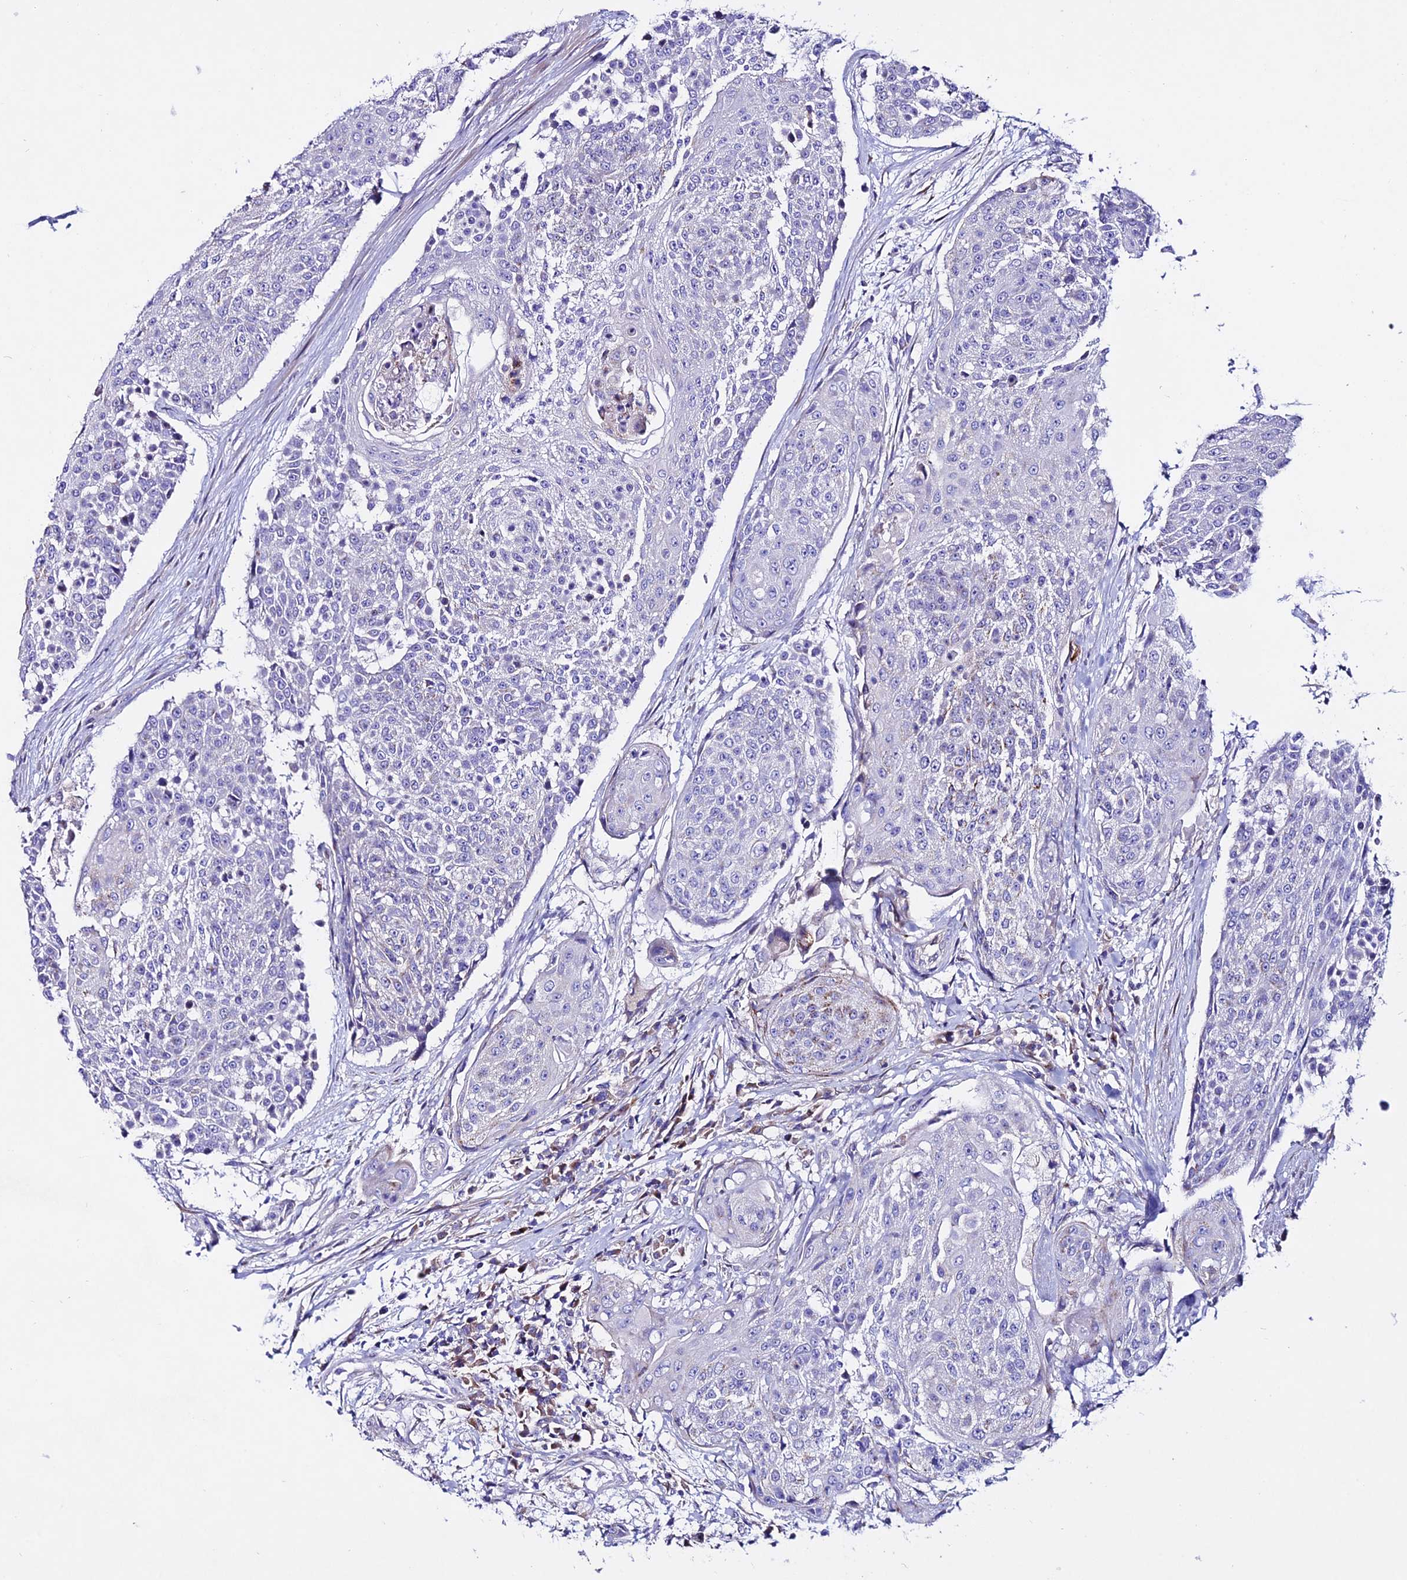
{"staining": {"intensity": "negative", "quantity": "none", "location": "none"}, "tissue": "urothelial cancer", "cell_type": "Tumor cells", "image_type": "cancer", "snomed": [{"axis": "morphology", "description": "Urothelial carcinoma, High grade"}, {"axis": "topography", "description": "Urinary bladder"}], "caption": "Immunohistochemistry micrograph of urothelial cancer stained for a protein (brown), which shows no staining in tumor cells.", "gene": "OR51Q1", "patient": {"sex": "female", "age": 63}}